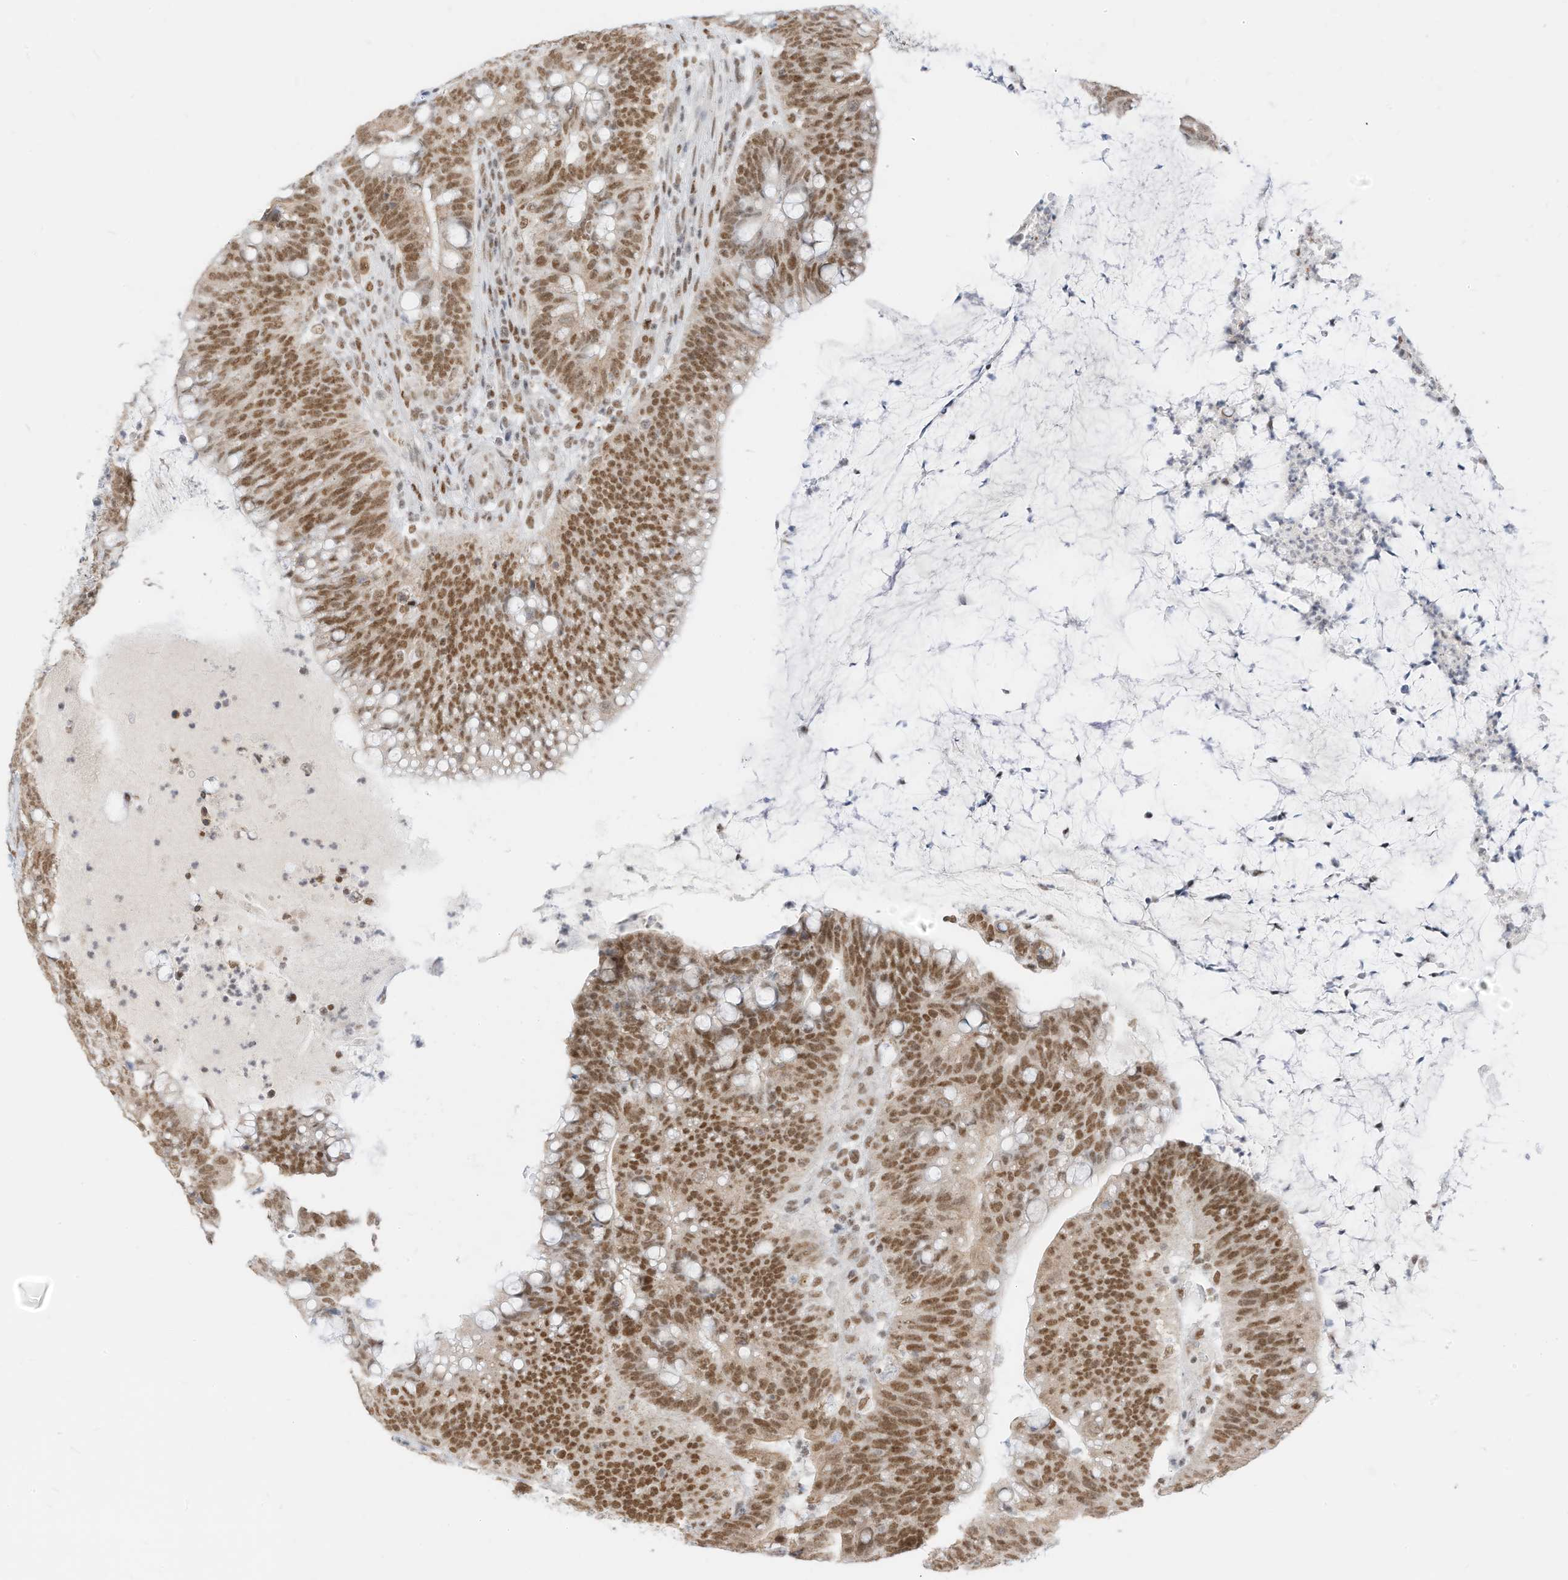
{"staining": {"intensity": "moderate", "quantity": ">75%", "location": "nuclear"}, "tissue": "colorectal cancer", "cell_type": "Tumor cells", "image_type": "cancer", "snomed": [{"axis": "morphology", "description": "Adenocarcinoma, NOS"}, {"axis": "topography", "description": "Colon"}], "caption": "The photomicrograph demonstrates staining of colorectal adenocarcinoma, revealing moderate nuclear protein positivity (brown color) within tumor cells.", "gene": "SMARCA2", "patient": {"sex": "female", "age": 66}}